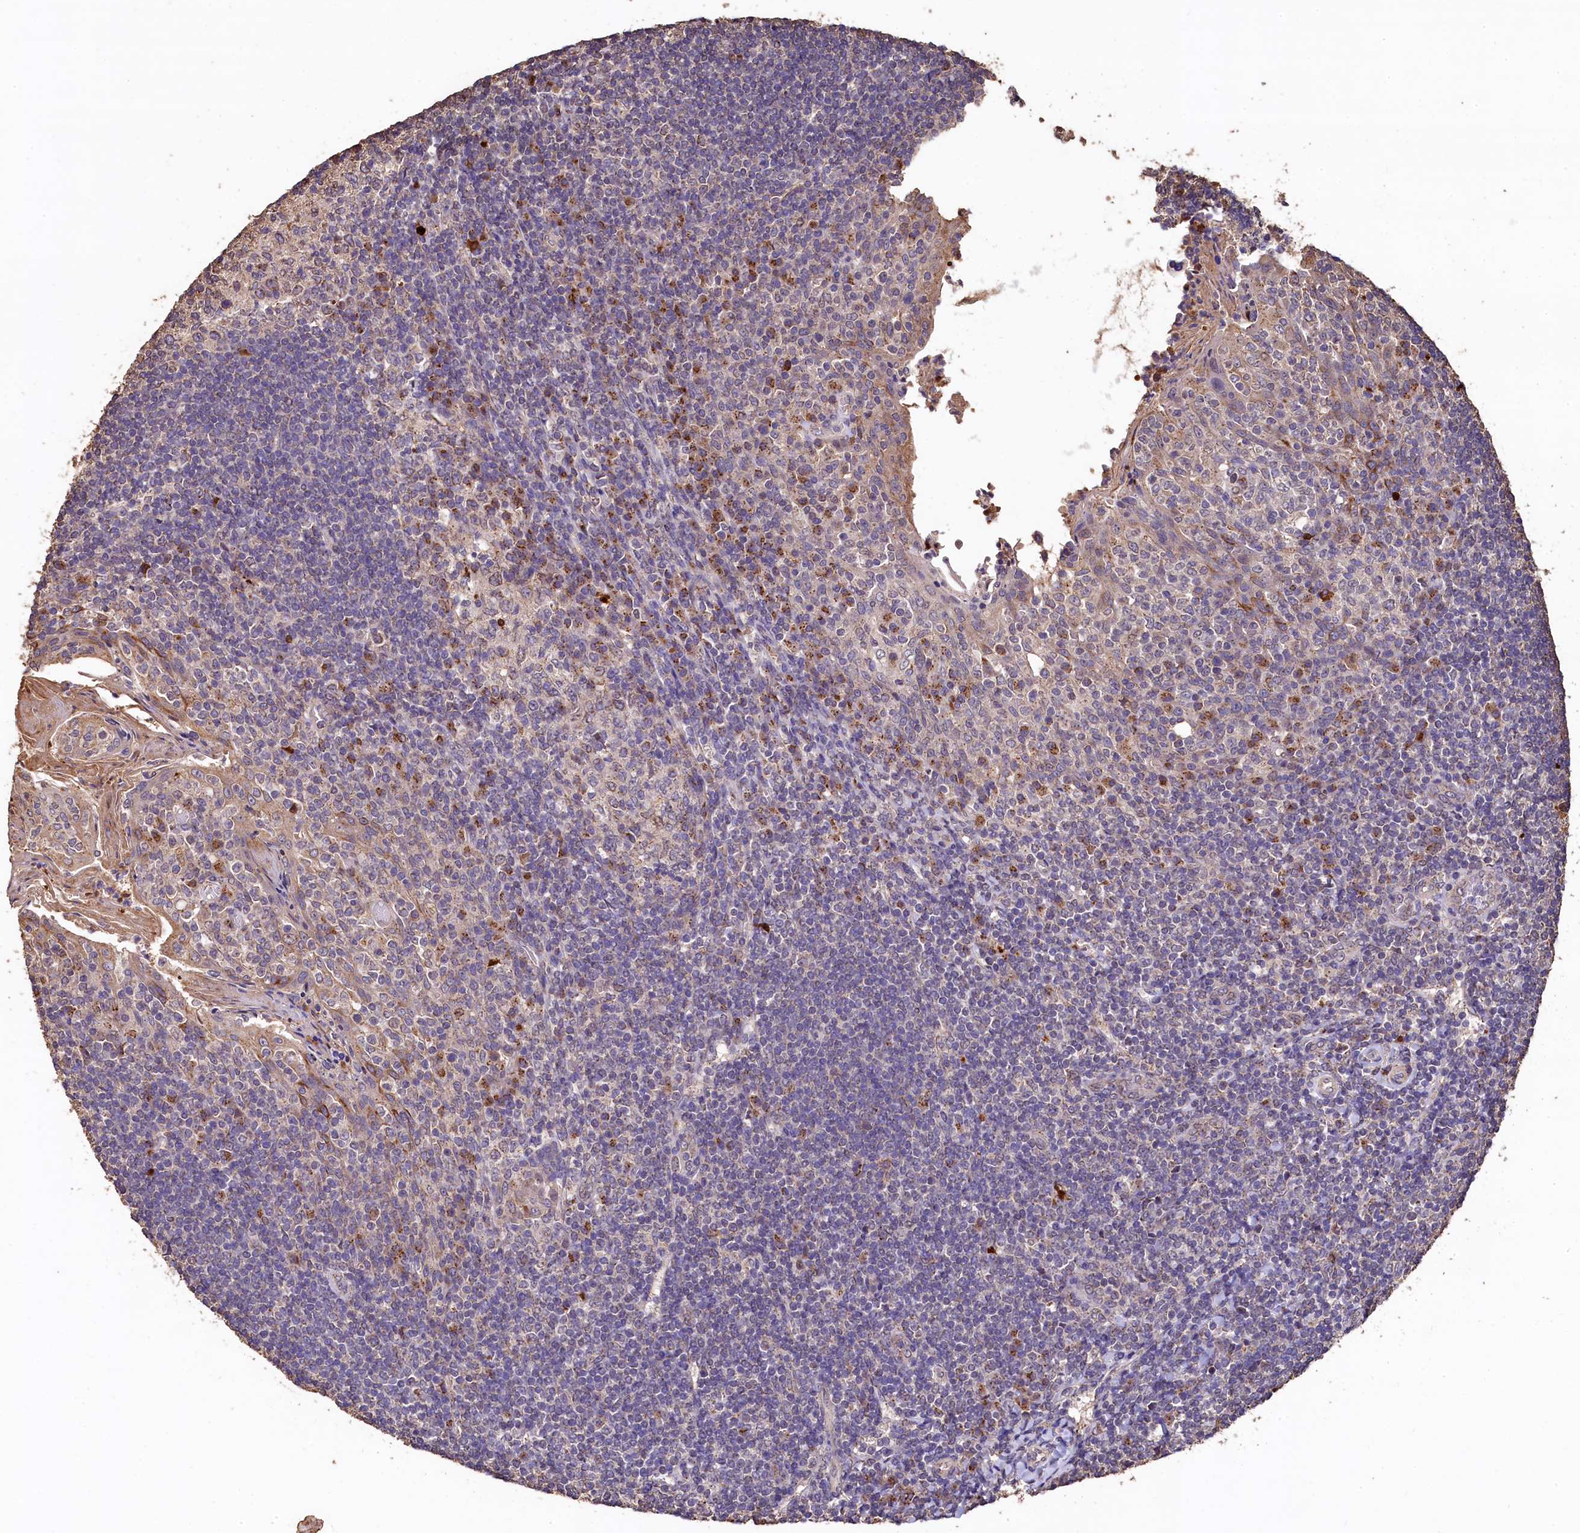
{"staining": {"intensity": "moderate", "quantity": "<25%", "location": "cytoplasmic/membranous"}, "tissue": "tonsil", "cell_type": "Germinal center cells", "image_type": "normal", "snomed": [{"axis": "morphology", "description": "Normal tissue, NOS"}, {"axis": "topography", "description": "Tonsil"}], "caption": "This image shows IHC staining of normal tonsil, with low moderate cytoplasmic/membranous positivity in approximately <25% of germinal center cells.", "gene": "LSM4", "patient": {"sex": "female", "age": 10}}